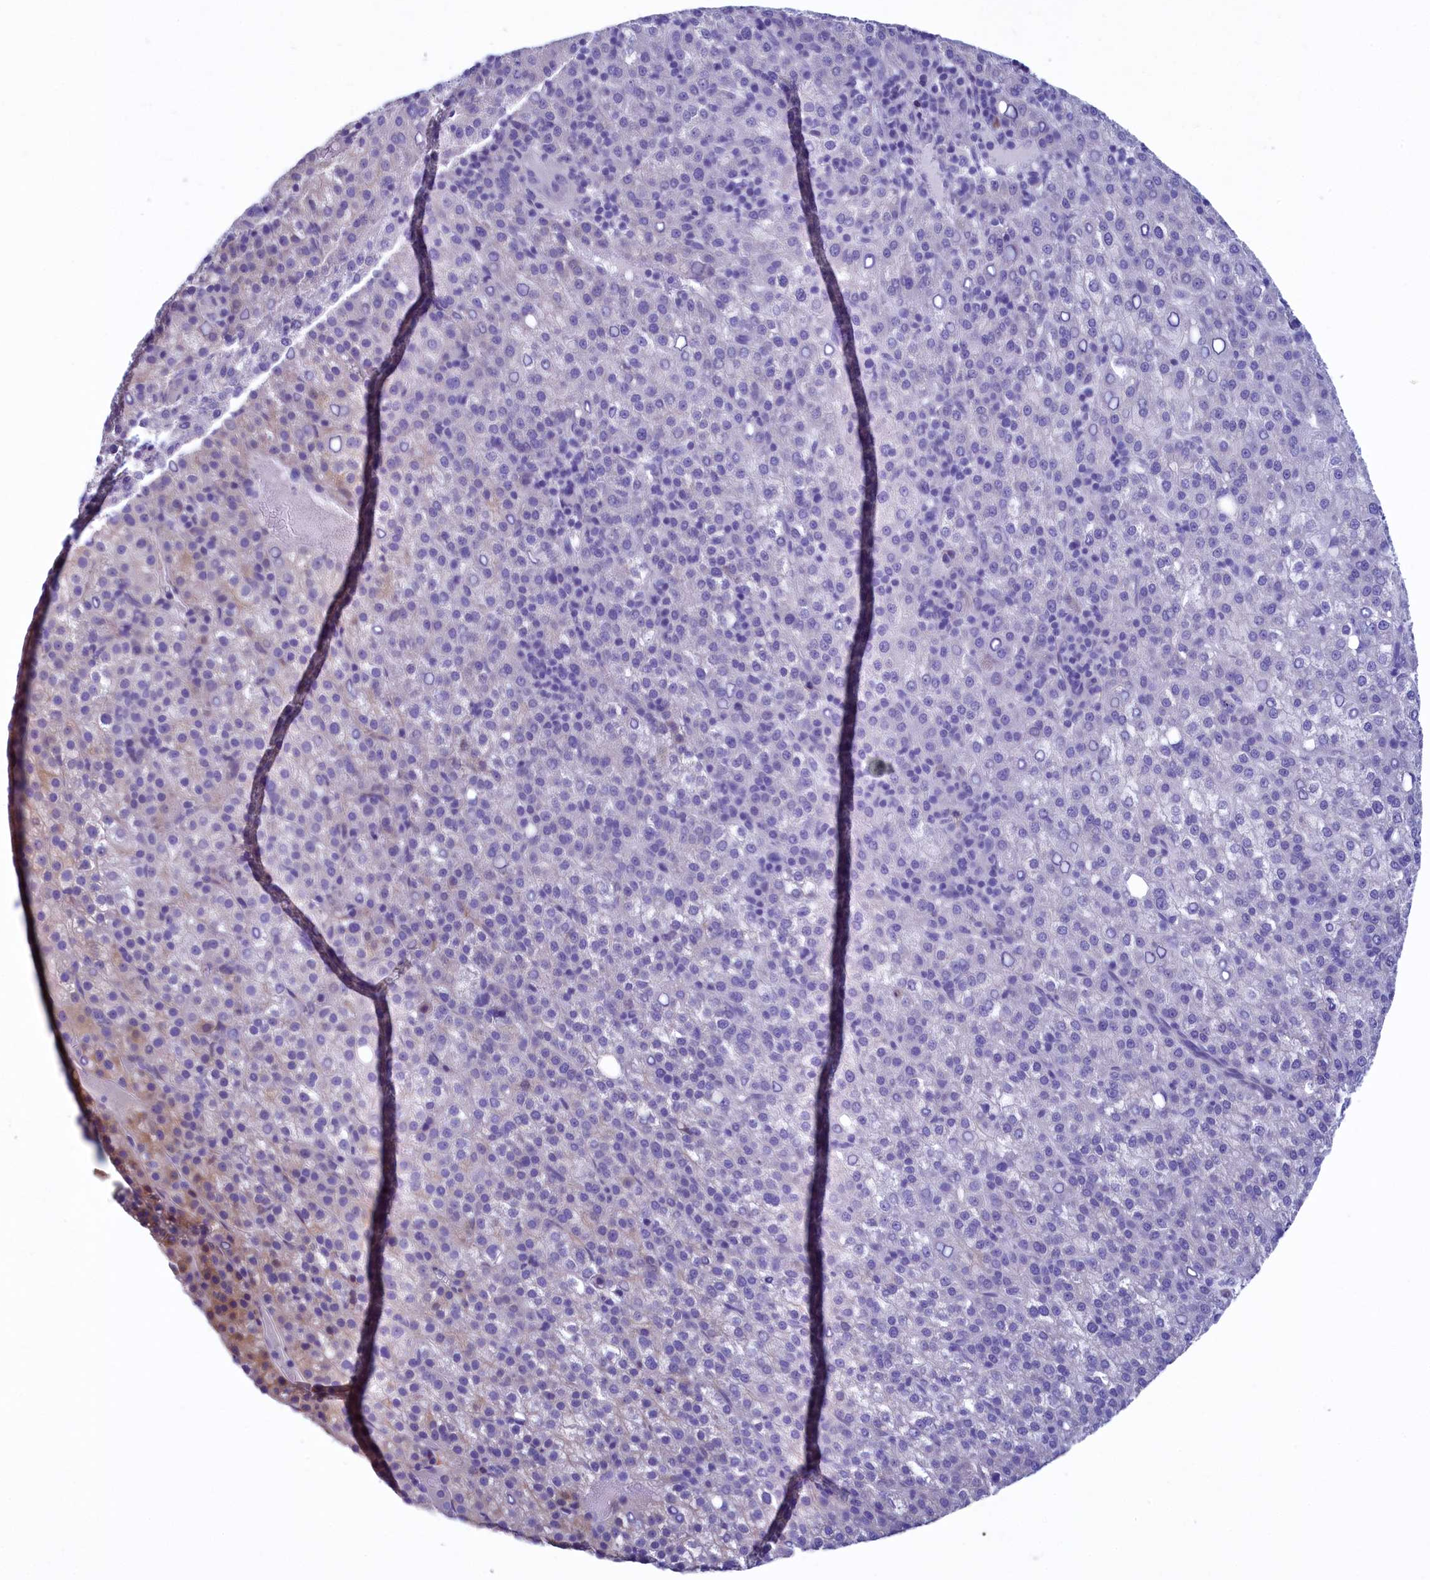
{"staining": {"intensity": "negative", "quantity": "none", "location": "none"}, "tissue": "liver cancer", "cell_type": "Tumor cells", "image_type": "cancer", "snomed": [{"axis": "morphology", "description": "Carcinoma, Hepatocellular, NOS"}, {"axis": "topography", "description": "Liver"}], "caption": "DAB immunohistochemical staining of hepatocellular carcinoma (liver) exhibits no significant staining in tumor cells.", "gene": "KRBOX5", "patient": {"sex": "female", "age": 58}}